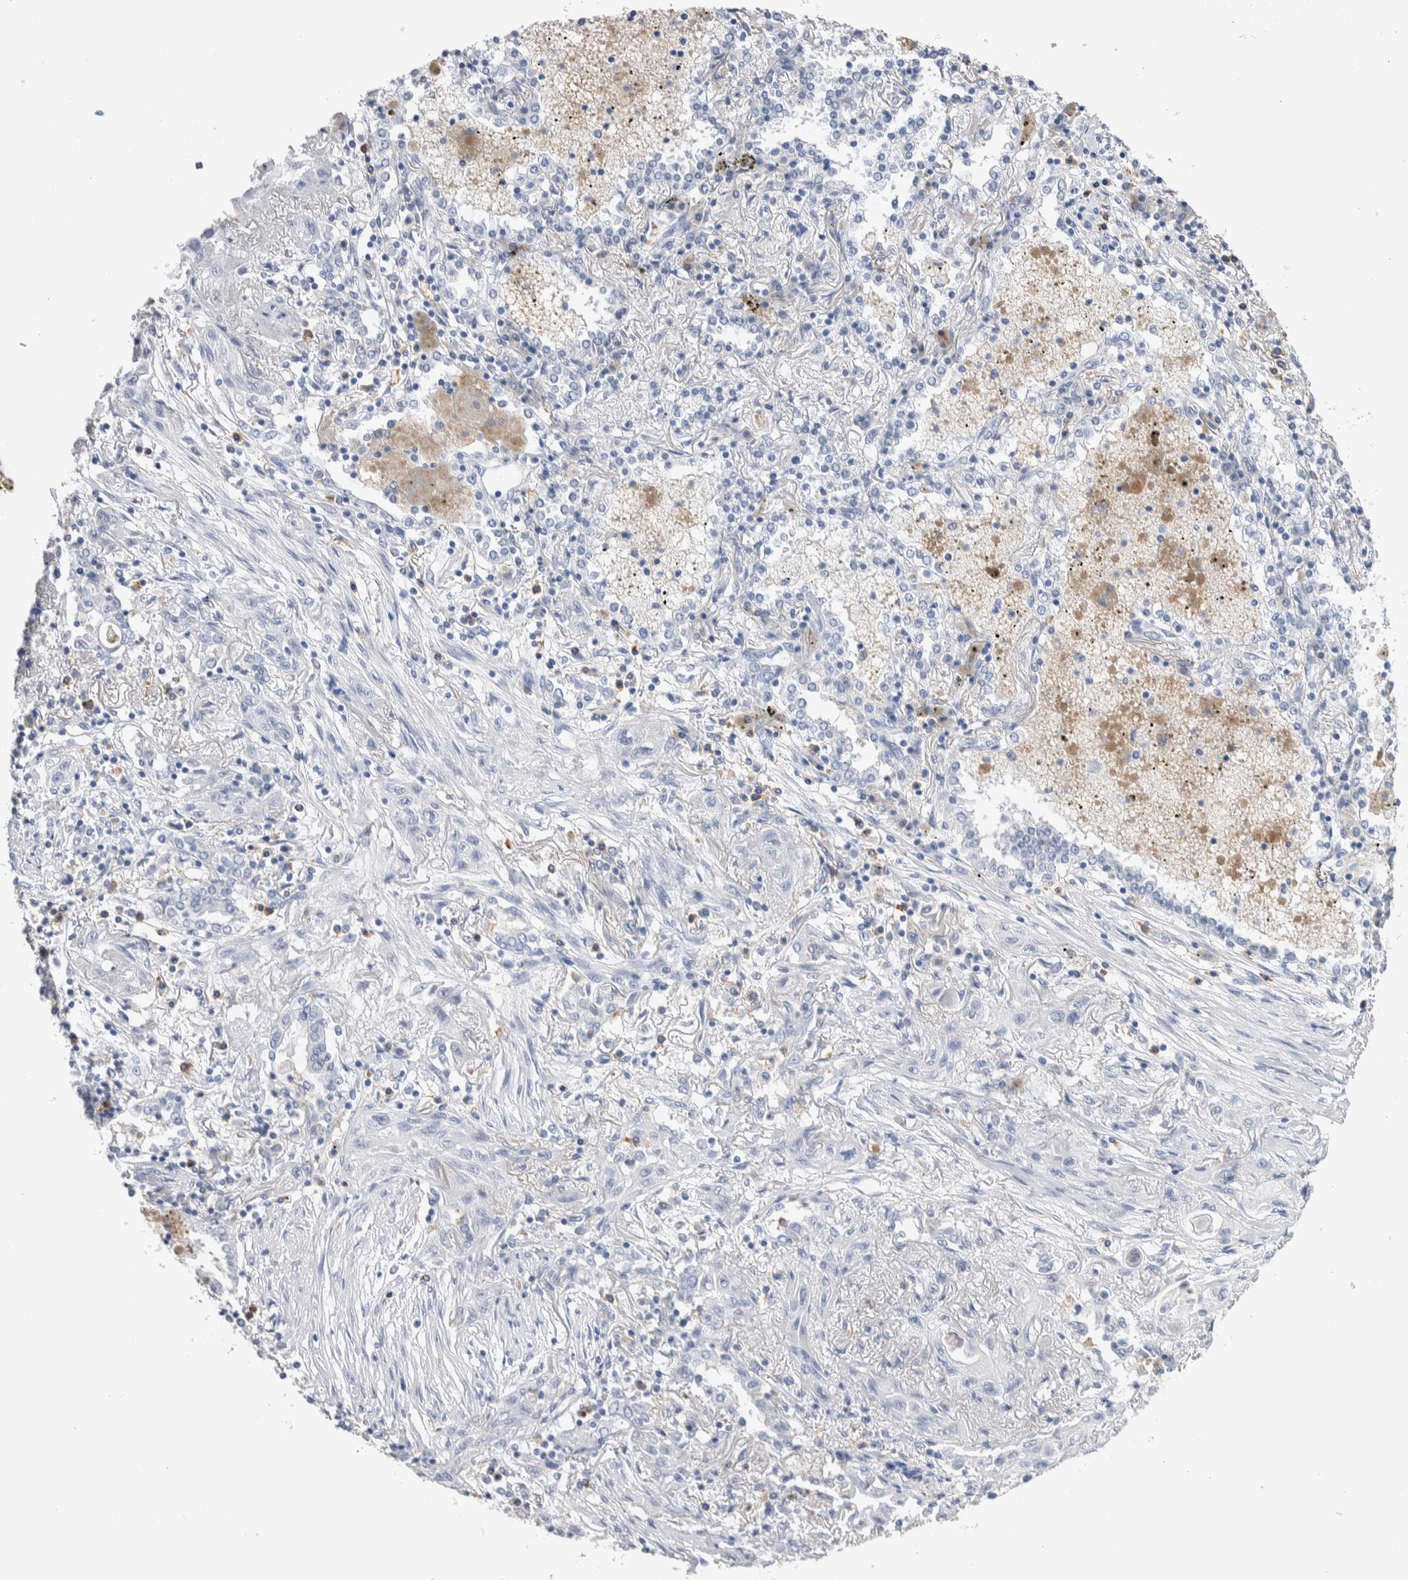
{"staining": {"intensity": "negative", "quantity": "none", "location": "none"}, "tissue": "lung cancer", "cell_type": "Tumor cells", "image_type": "cancer", "snomed": [{"axis": "morphology", "description": "Squamous cell carcinoma, NOS"}, {"axis": "topography", "description": "Lung"}], "caption": "IHC histopathology image of neoplastic tissue: lung cancer stained with DAB (3,3'-diaminobenzidine) reveals no significant protein positivity in tumor cells.", "gene": "LURAP1L", "patient": {"sex": "female", "age": 47}}